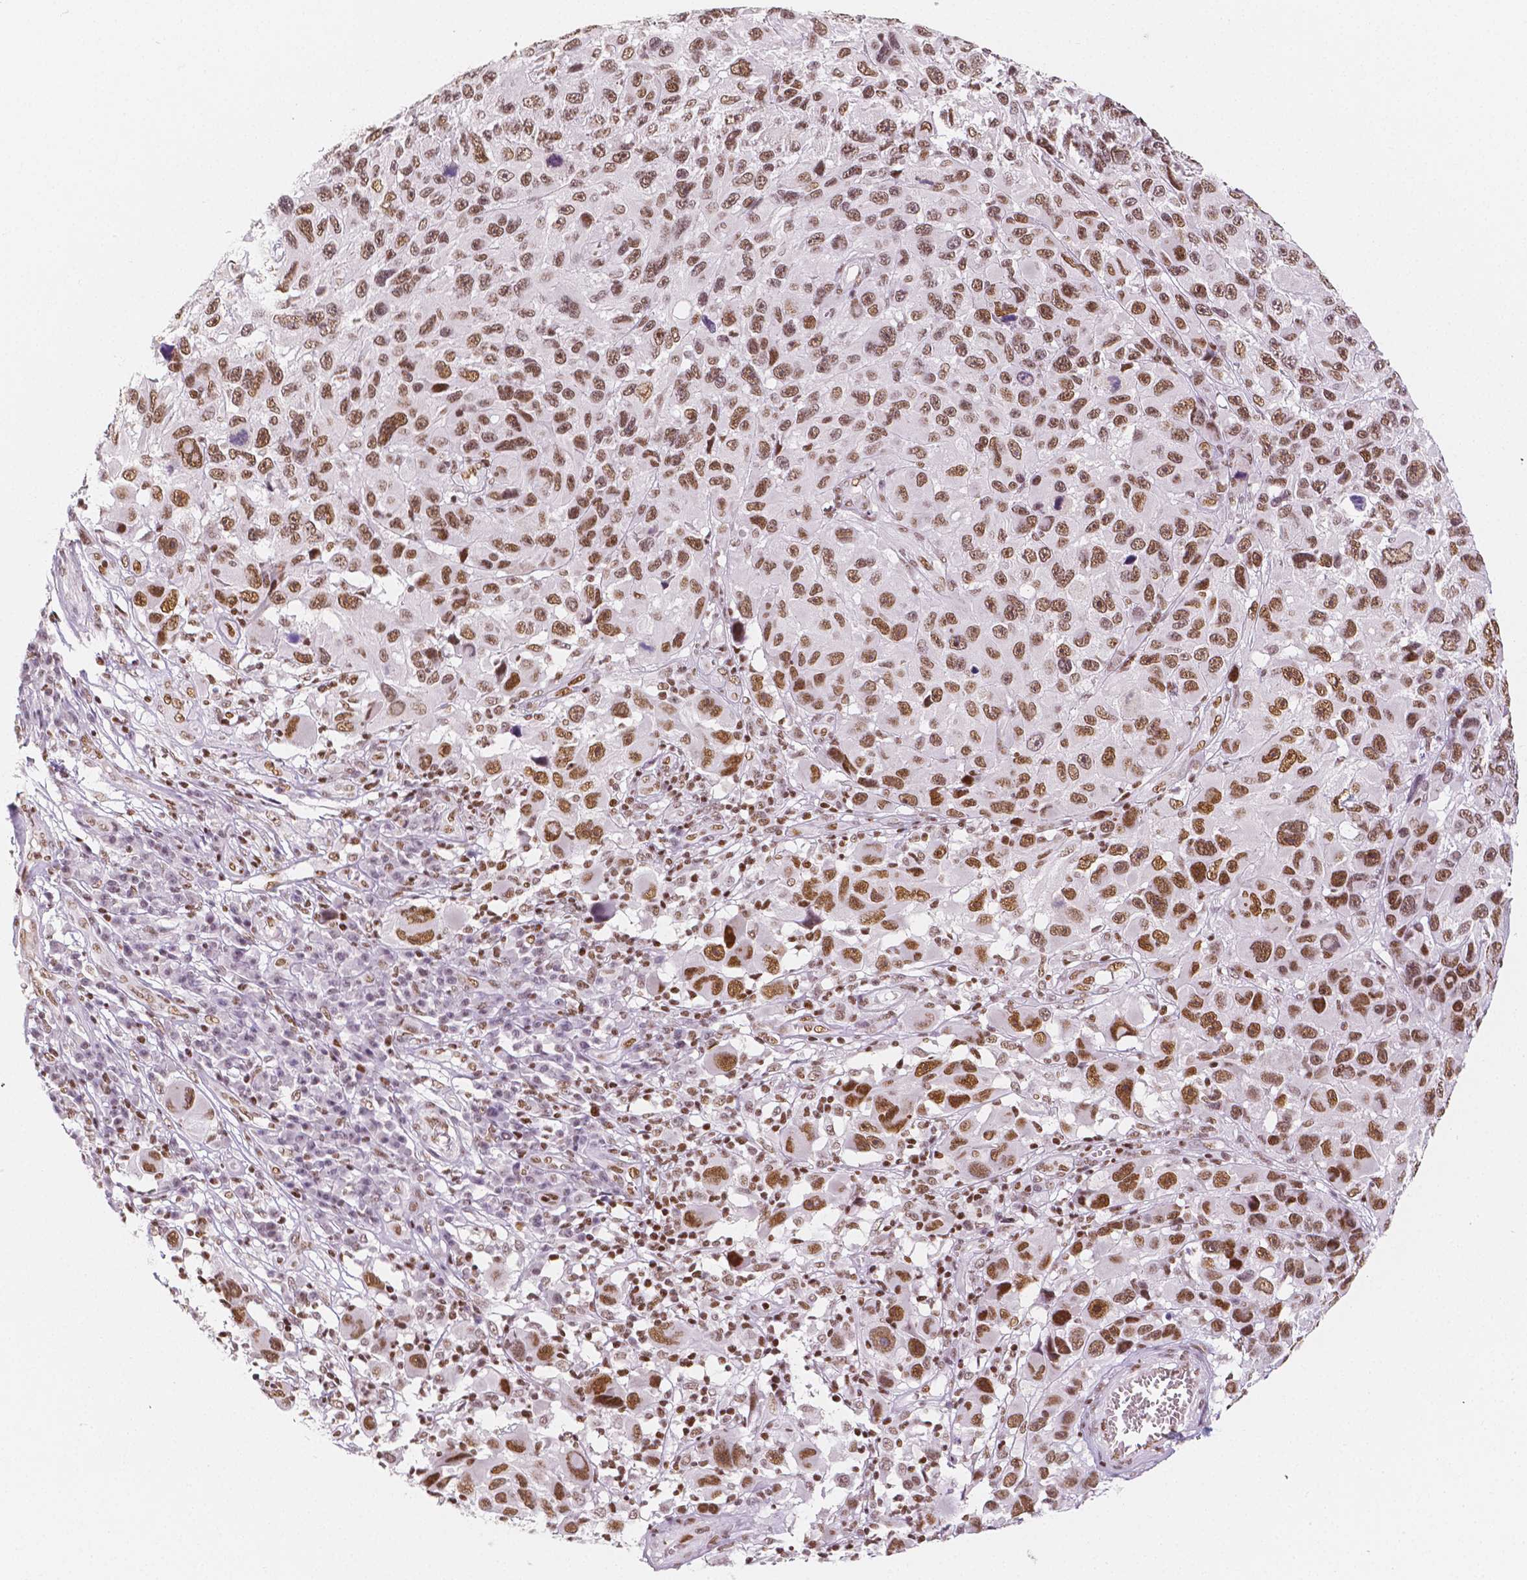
{"staining": {"intensity": "moderate", "quantity": ">75%", "location": "nuclear"}, "tissue": "melanoma", "cell_type": "Tumor cells", "image_type": "cancer", "snomed": [{"axis": "morphology", "description": "Malignant melanoma, NOS"}, {"axis": "topography", "description": "Skin"}], "caption": "IHC (DAB) staining of melanoma shows moderate nuclear protein staining in approximately >75% of tumor cells.", "gene": "HDAC1", "patient": {"sex": "male", "age": 53}}